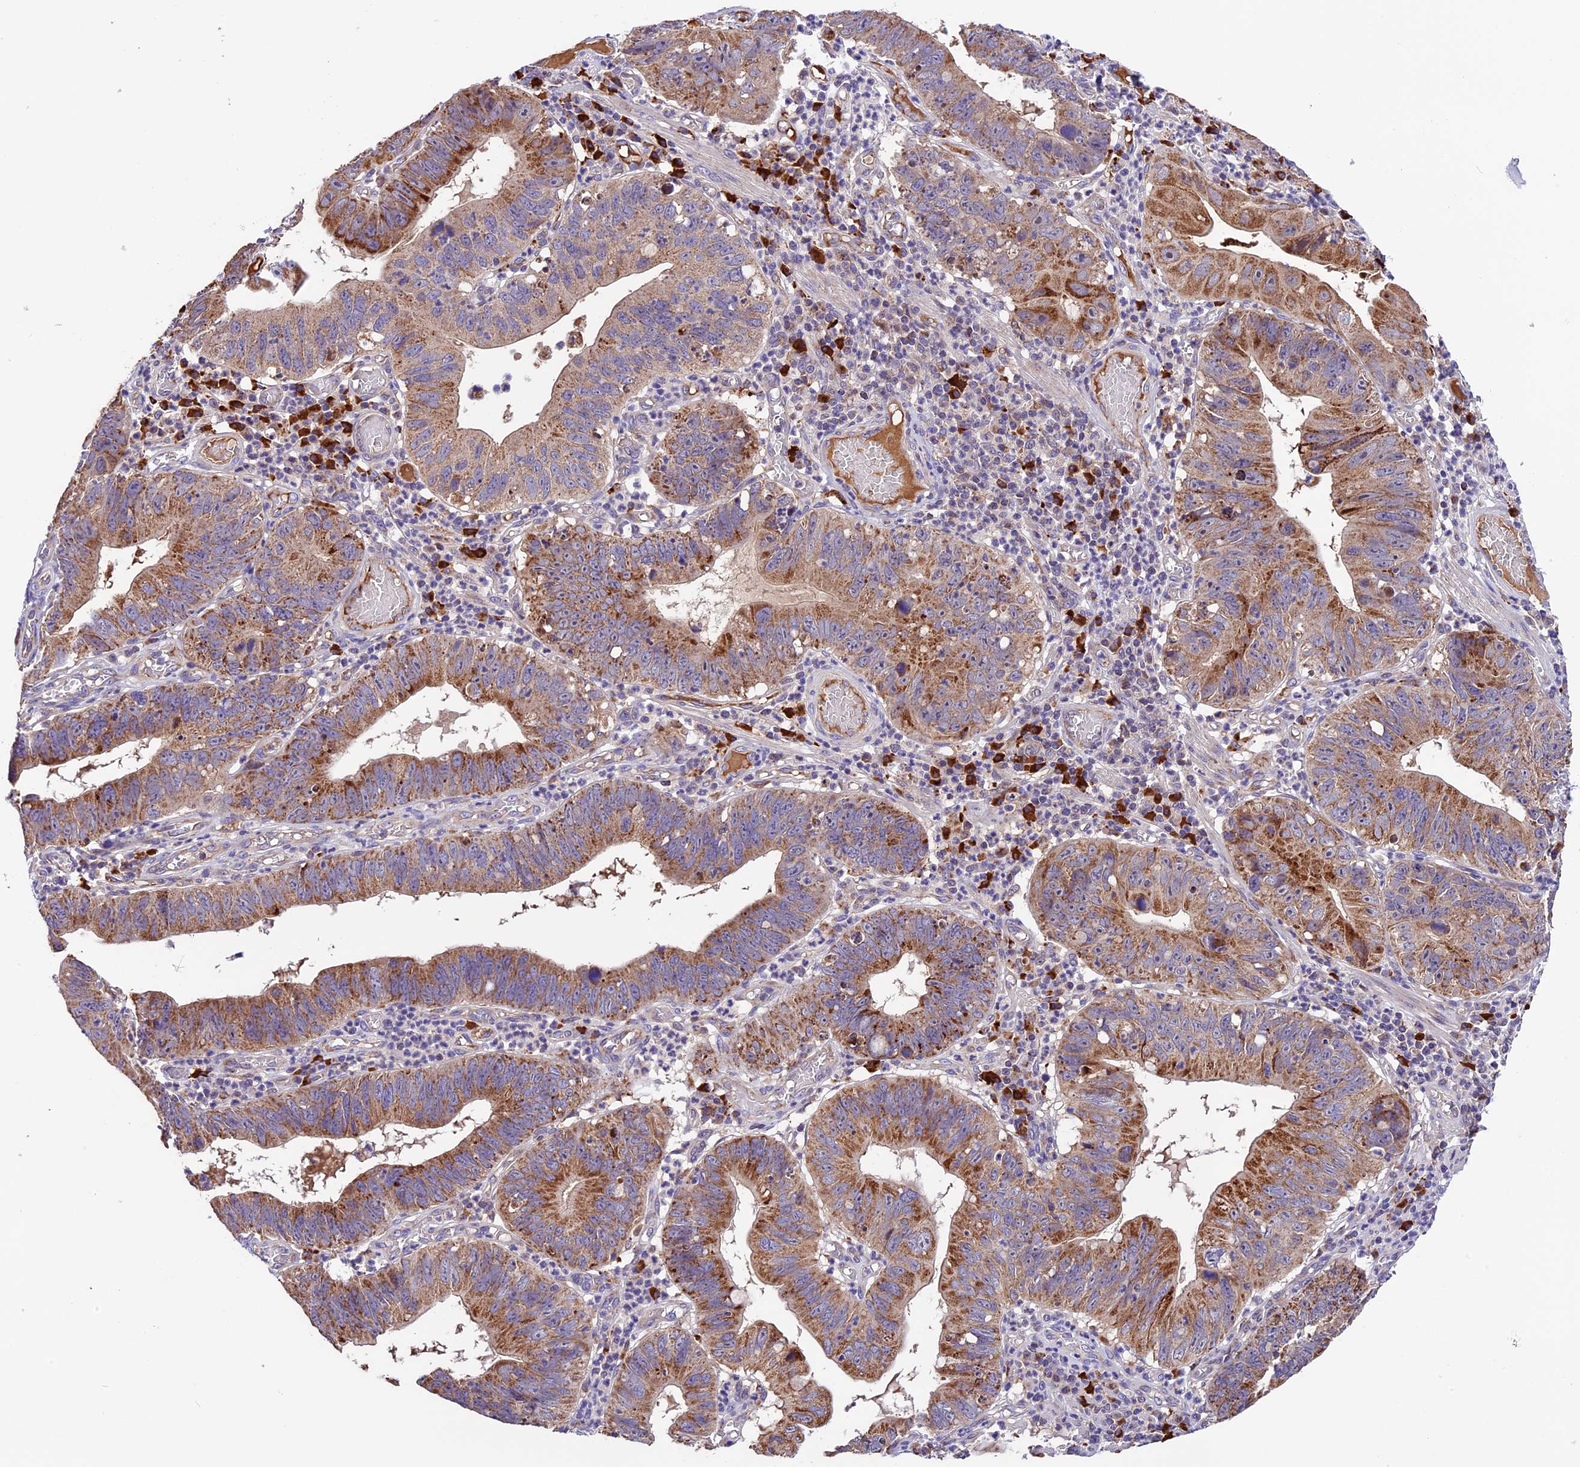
{"staining": {"intensity": "moderate", "quantity": ">75%", "location": "cytoplasmic/membranous"}, "tissue": "stomach cancer", "cell_type": "Tumor cells", "image_type": "cancer", "snomed": [{"axis": "morphology", "description": "Adenocarcinoma, NOS"}, {"axis": "topography", "description": "Stomach"}], "caption": "Stomach cancer was stained to show a protein in brown. There is medium levels of moderate cytoplasmic/membranous staining in approximately >75% of tumor cells.", "gene": "METTL22", "patient": {"sex": "male", "age": 59}}